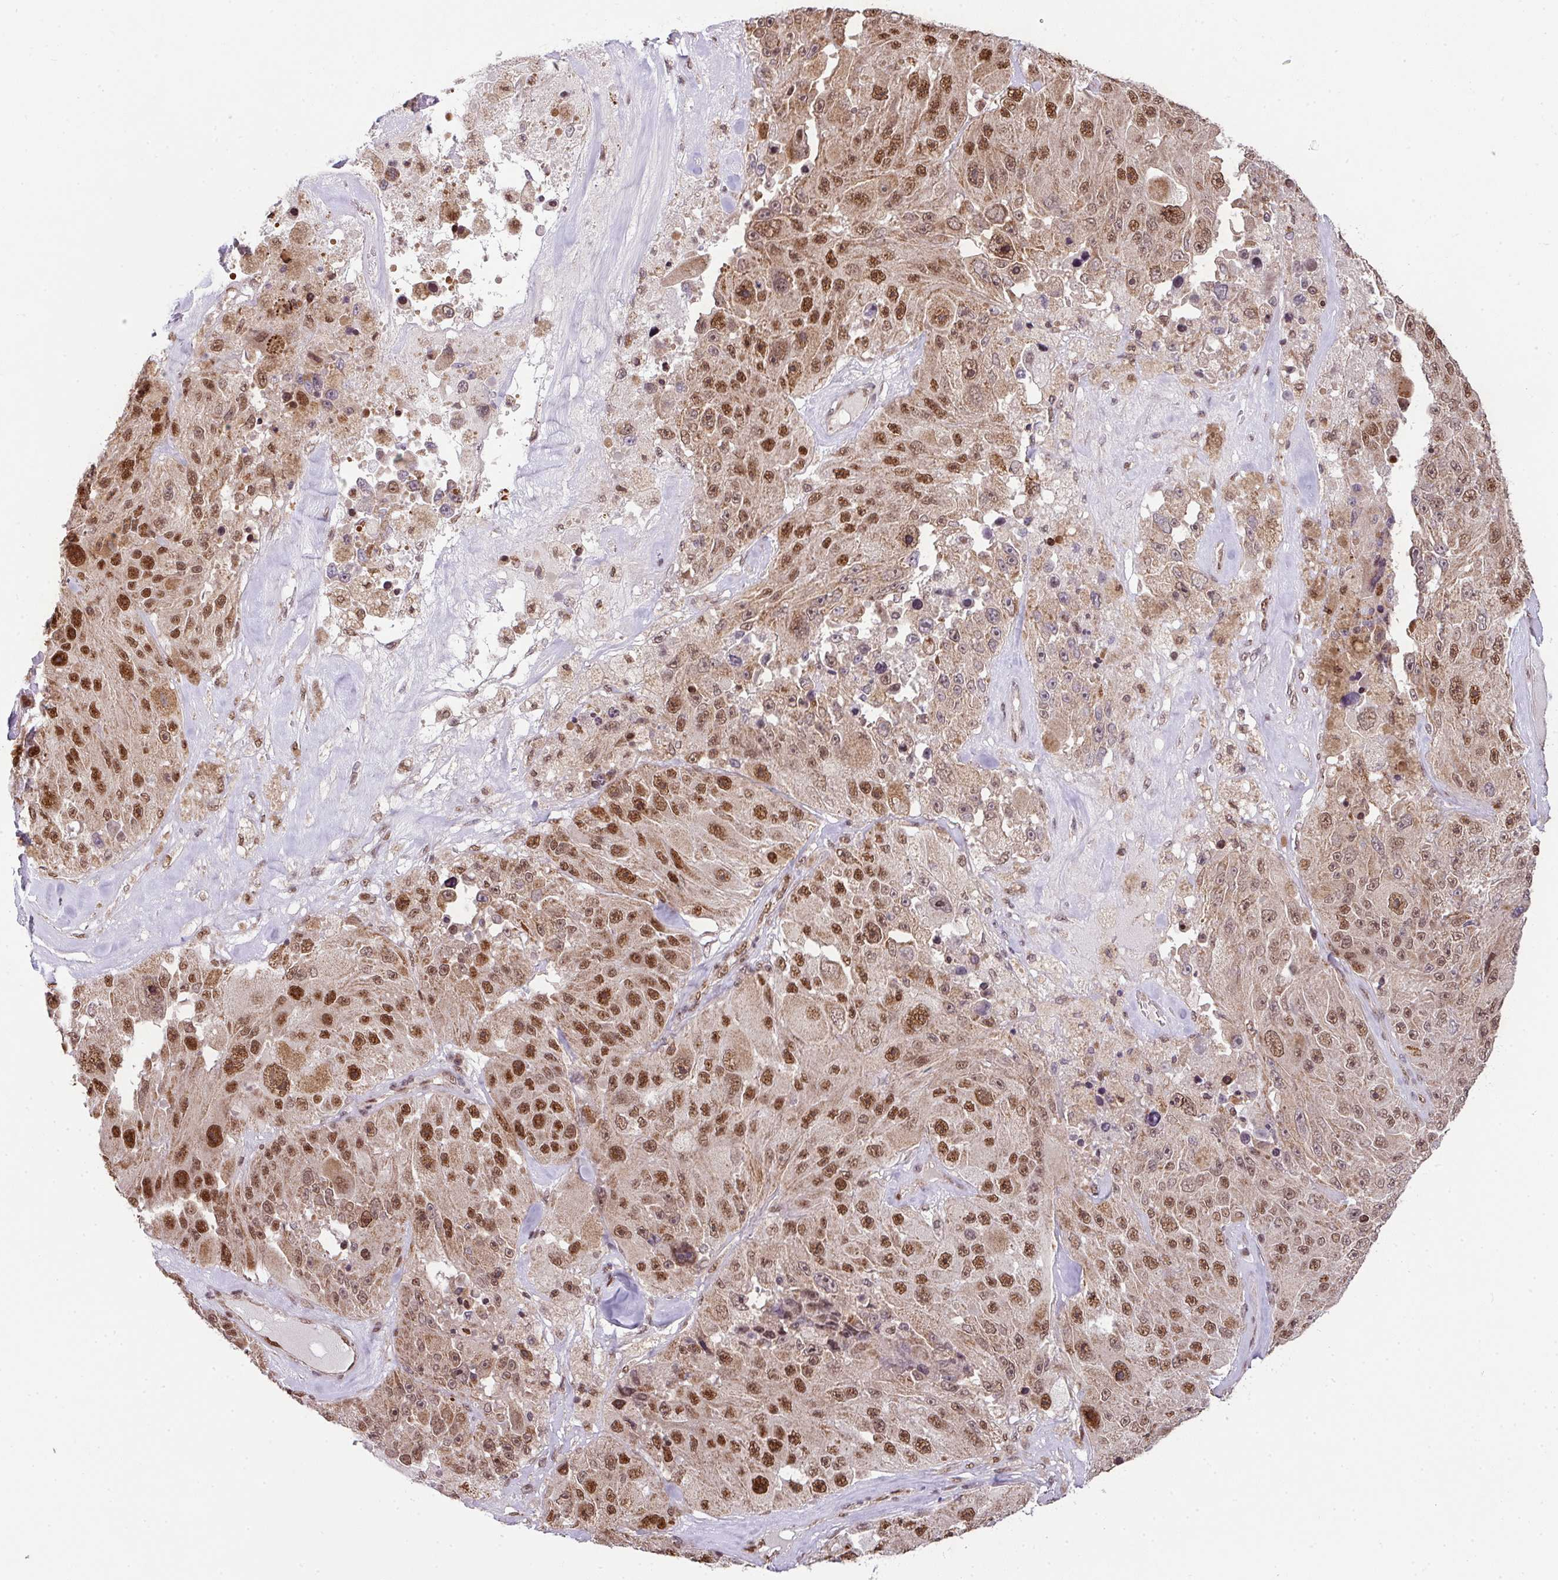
{"staining": {"intensity": "moderate", "quantity": ">75%", "location": "nuclear"}, "tissue": "melanoma", "cell_type": "Tumor cells", "image_type": "cancer", "snomed": [{"axis": "morphology", "description": "Malignant melanoma, Metastatic site"}, {"axis": "topography", "description": "Lymph node"}], "caption": "An image of melanoma stained for a protein displays moderate nuclear brown staining in tumor cells.", "gene": "PLK1", "patient": {"sex": "male", "age": 62}}